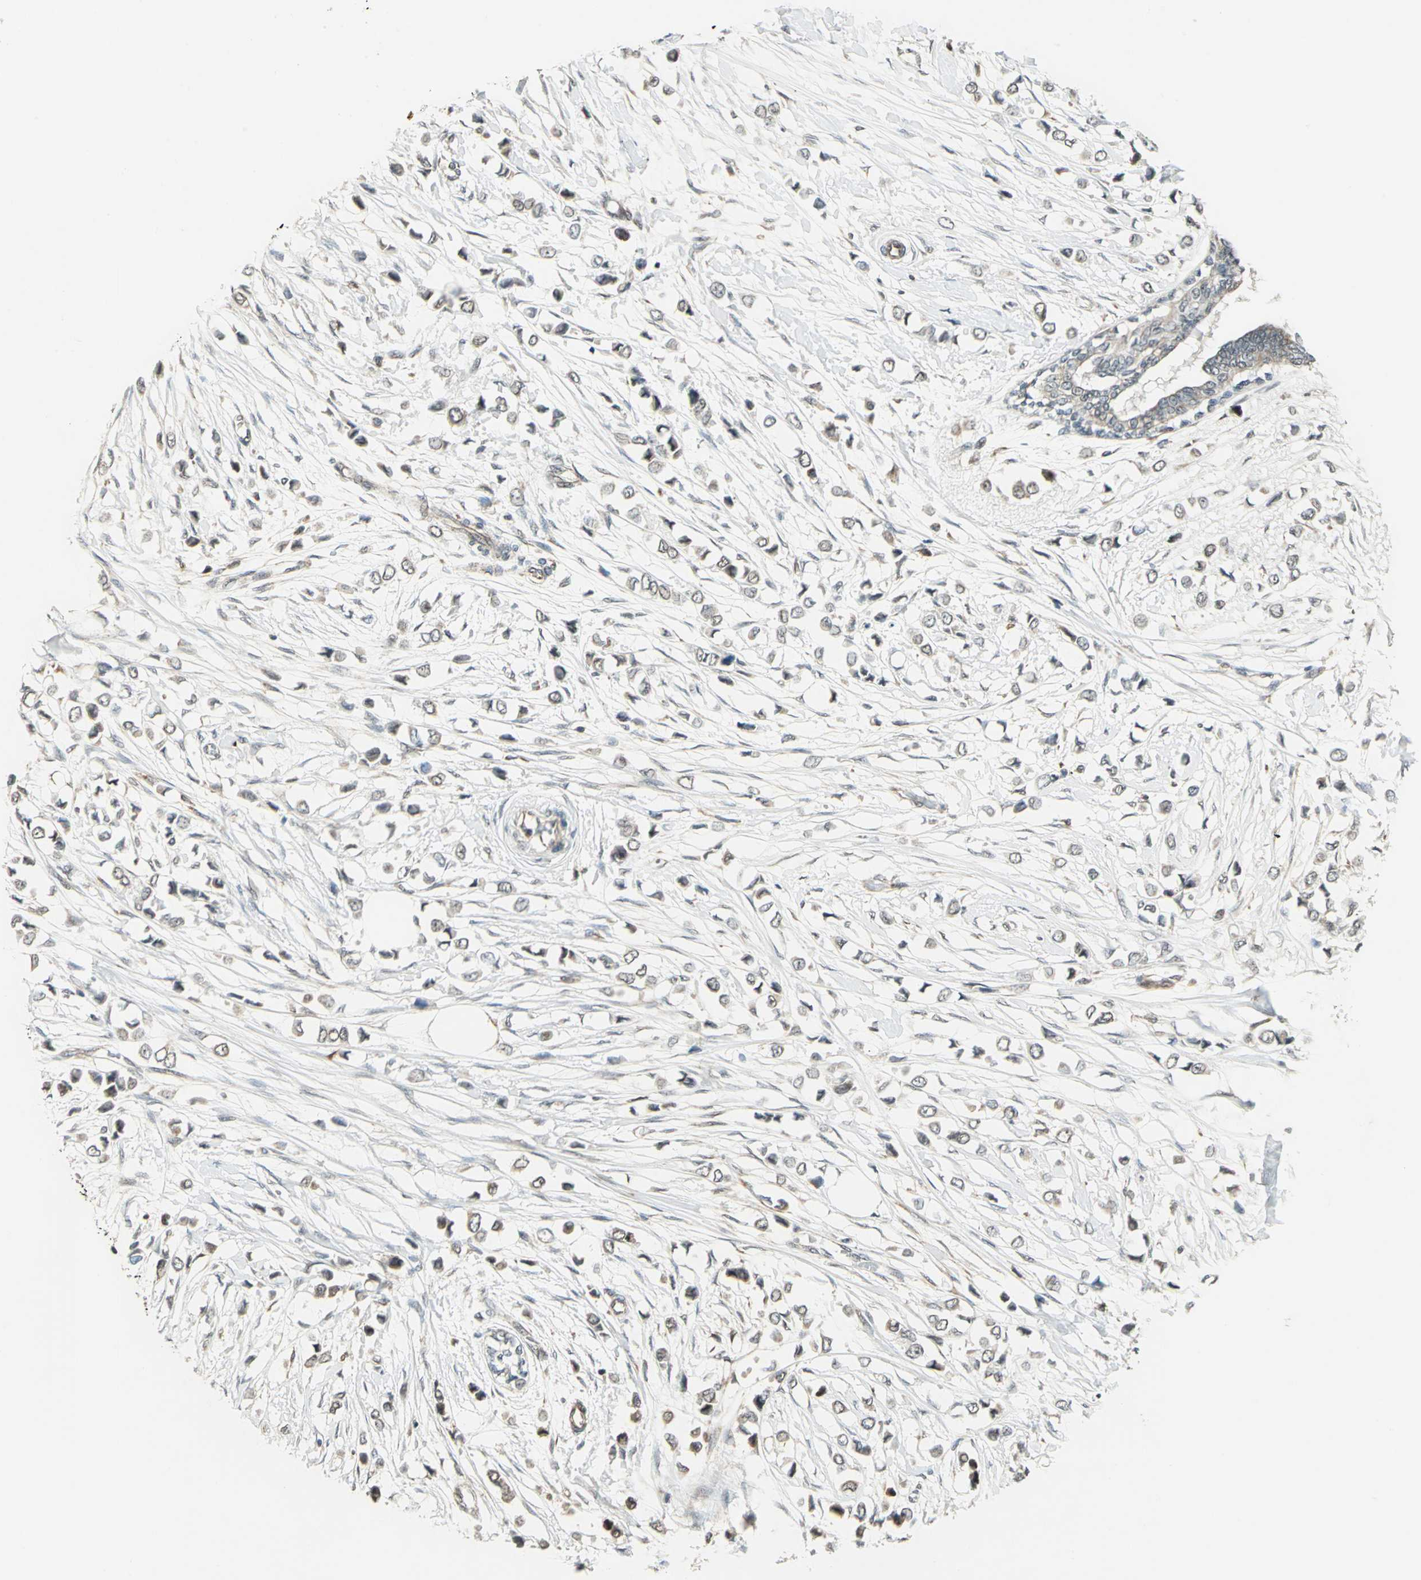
{"staining": {"intensity": "weak", "quantity": ">75%", "location": "cytoplasmic/membranous"}, "tissue": "breast cancer", "cell_type": "Tumor cells", "image_type": "cancer", "snomed": [{"axis": "morphology", "description": "Lobular carcinoma"}, {"axis": "topography", "description": "Breast"}], "caption": "Protein staining of breast lobular carcinoma tissue demonstrates weak cytoplasmic/membranous positivity in about >75% of tumor cells. (DAB (3,3'-diaminobenzidine) = brown stain, brightfield microscopy at high magnification).", "gene": "PLAGL2", "patient": {"sex": "female", "age": 51}}